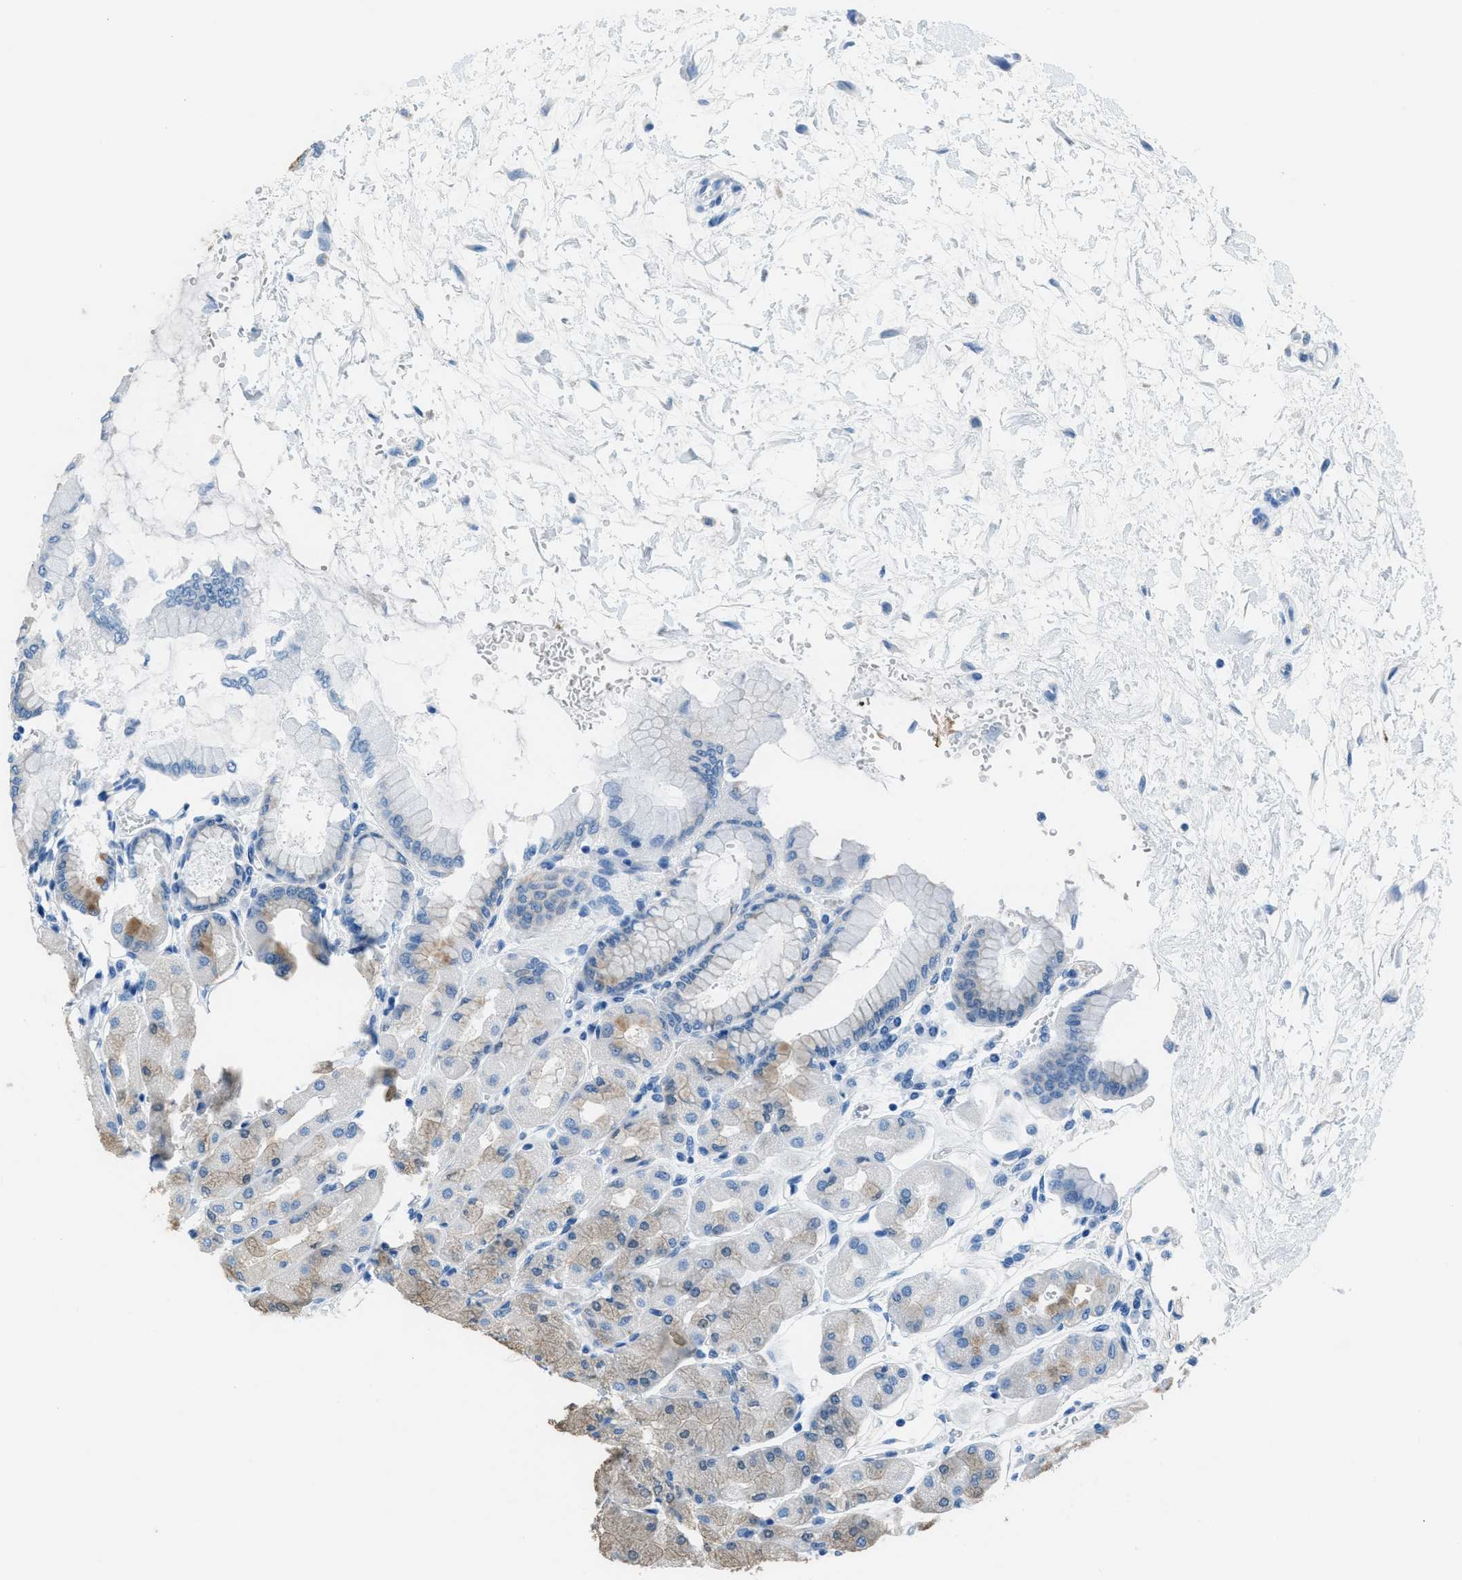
{"staining": {"intensity": "weak", "quantity": "<25%", "location": "cytoplasmic/membranous"}, "tissue": "stomach", "cell_type": "Glandular cells", "image_type": "normal", "snomed": [{"axis": "morphology", "description": "Normal tissue, NOS"}, {"axis": "topography", "description": "Stomach, upper"}], "caption": "DAB immunohistochemical staining of unremarkable human stomach reveals no significant positivity in glandular cells. (DAB (3,3'-diaminobenzidine) IHC, high magnification).", "gene": "MGARP", "patient": {"sex": "female", "age": 56}}